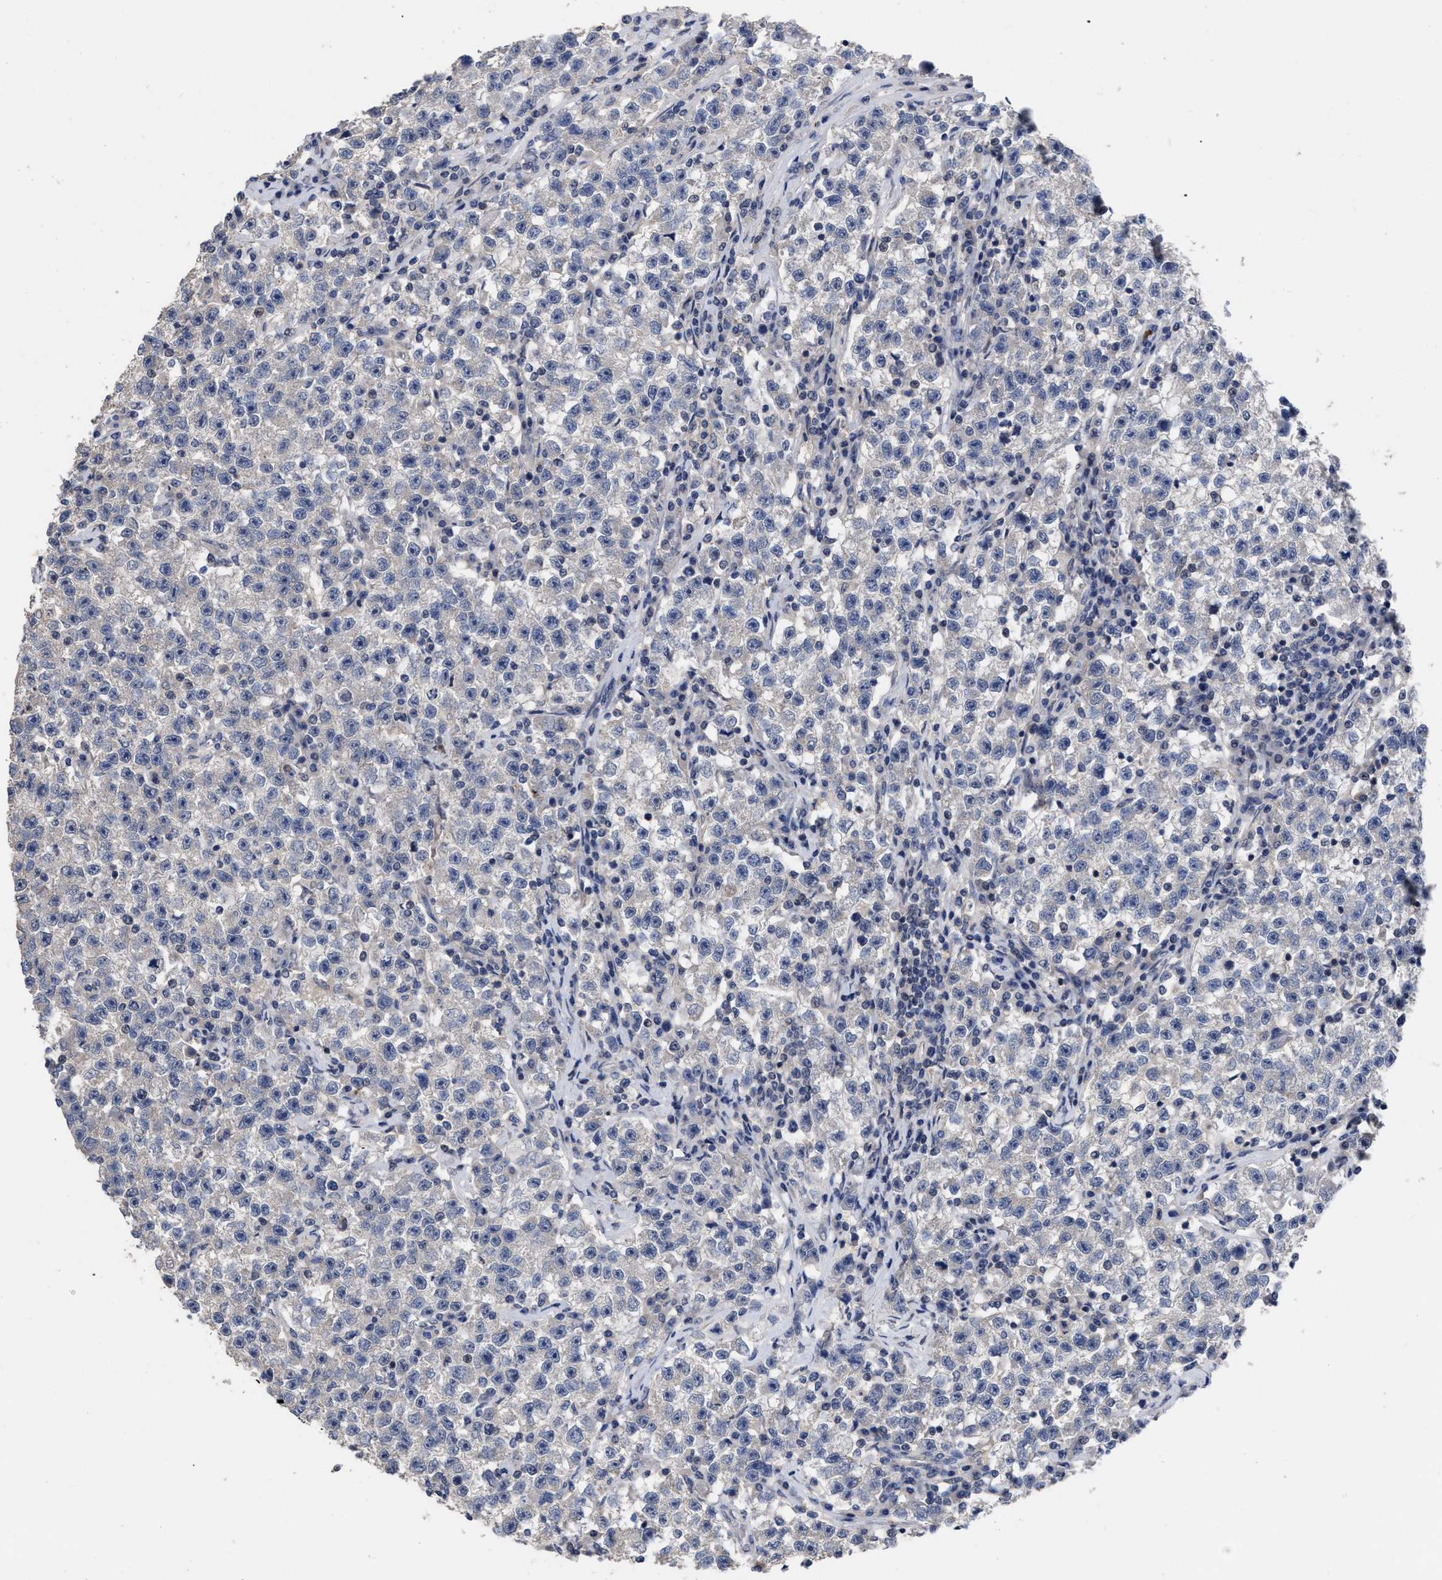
{"staining": {"intensity": "negative", "quantity": "none", "location": "none"}, "tissue": "testis cancer", "cell_type": "Tumor cells", "image_type": "cancer", "snomed": [{"axis": "morphology", "description": "Seminoma, NOS"}, {"axis": "topography", "description": "Testis"}], "caption": "This is a image of IHC staining of testis seminoma, which shows no positivity in tumor cells. The staining is performed using DAB (3,3'-diaminobenzidine) brown chromogen with nuclei counter-stained in using hematoxylin.", "gene": "CCN5", "patient": {"sex": "male", "age": 22}}